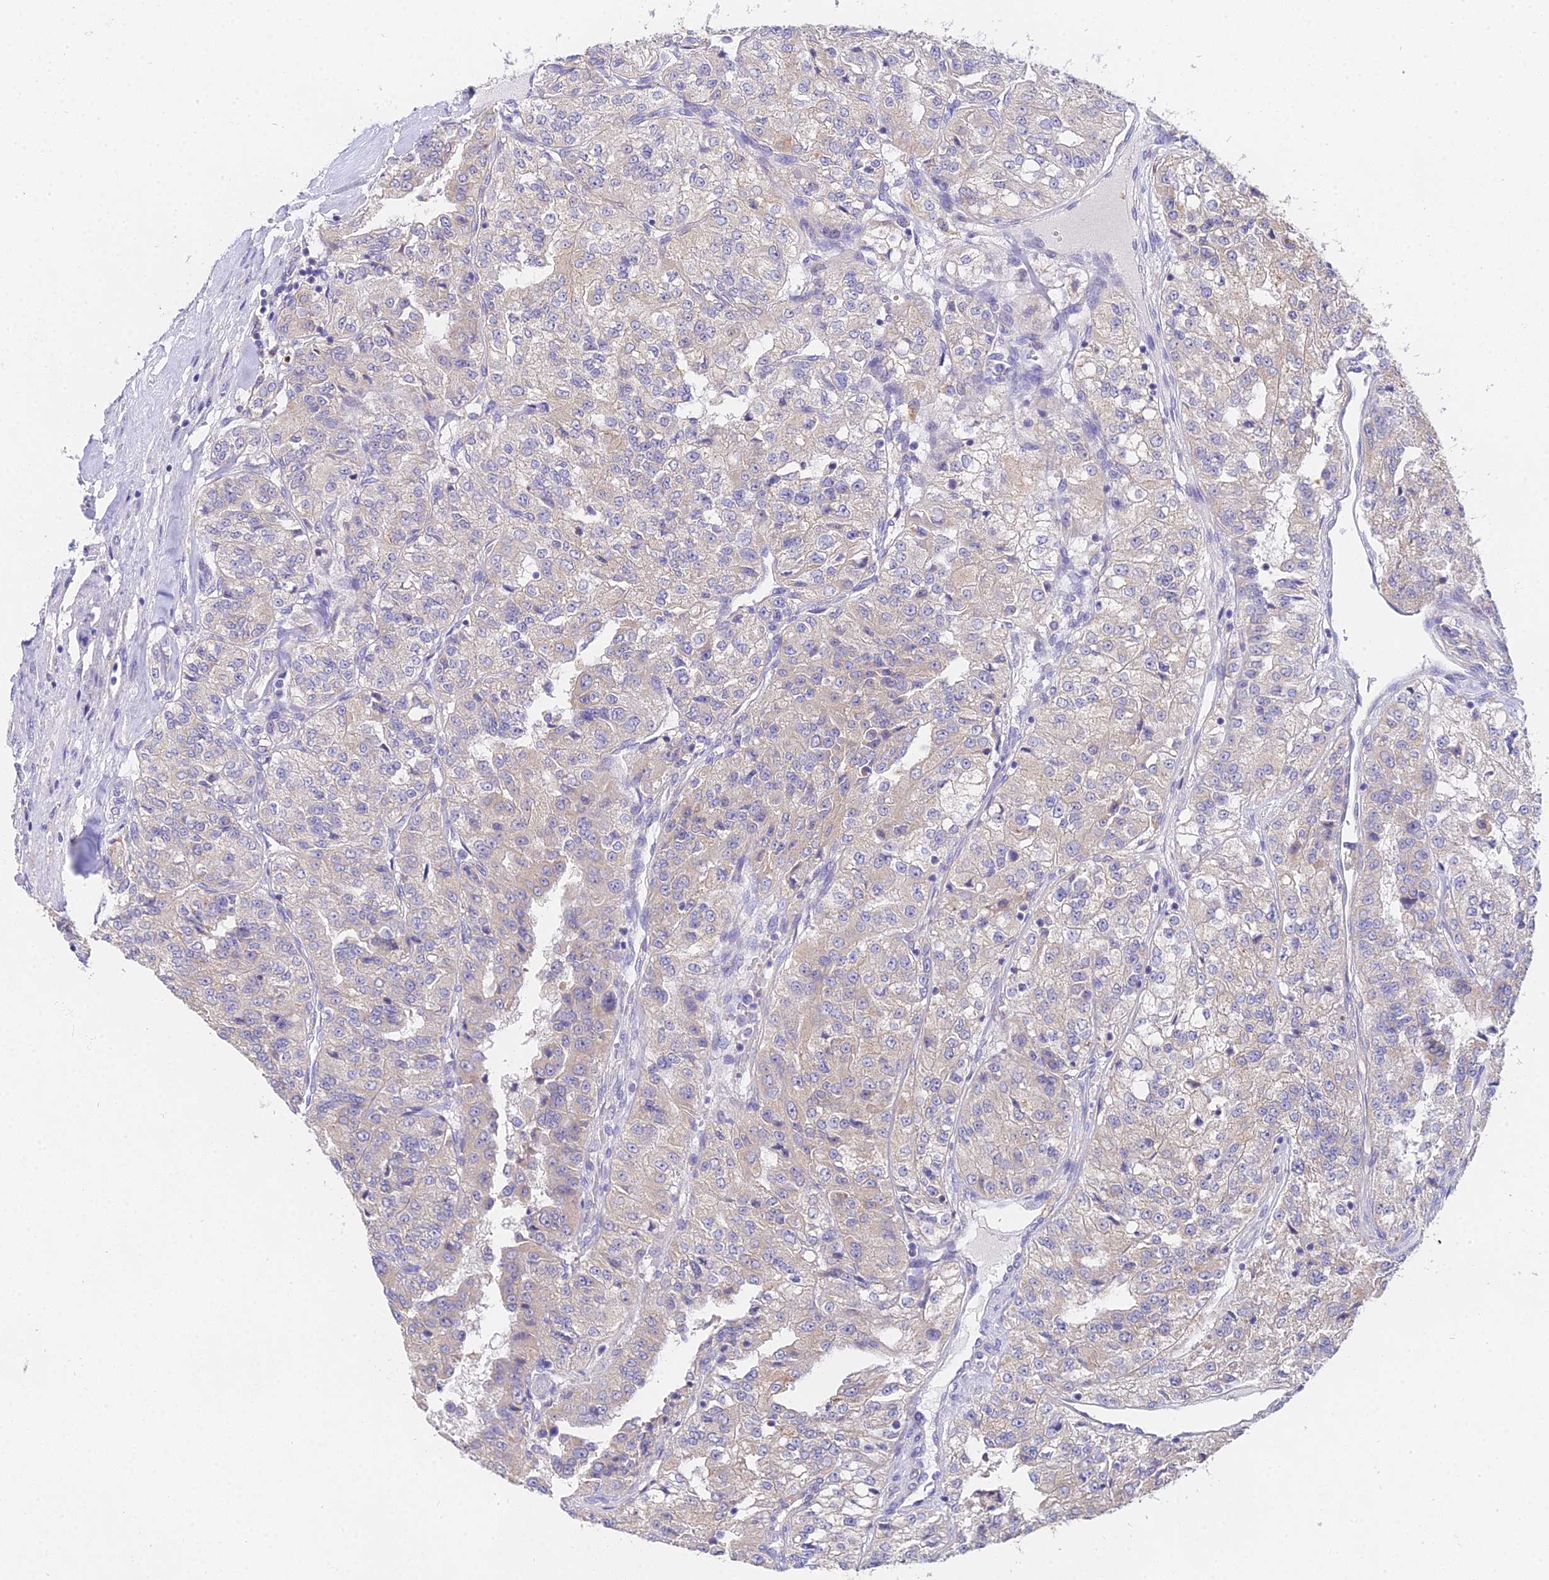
{"staining": {"intensity": "negative", "quantity": "none", "location": "none"}, "tissue": "renal cancer", "cell_type": "Tumor cells", "image_type": "cancer", "snomed": [{"axis": "morphology", "description": "Adenocarcinoma, NOS"}, {"axis": "topography", "description": "Kidney"}], "caption": "The immunohistochemistry histopathology image has no significant staining in tumor cells of renal adenocarcinoma tissue.", "gene": "PPP2R2C", "patient": {"sex": "female", "age": 63}}